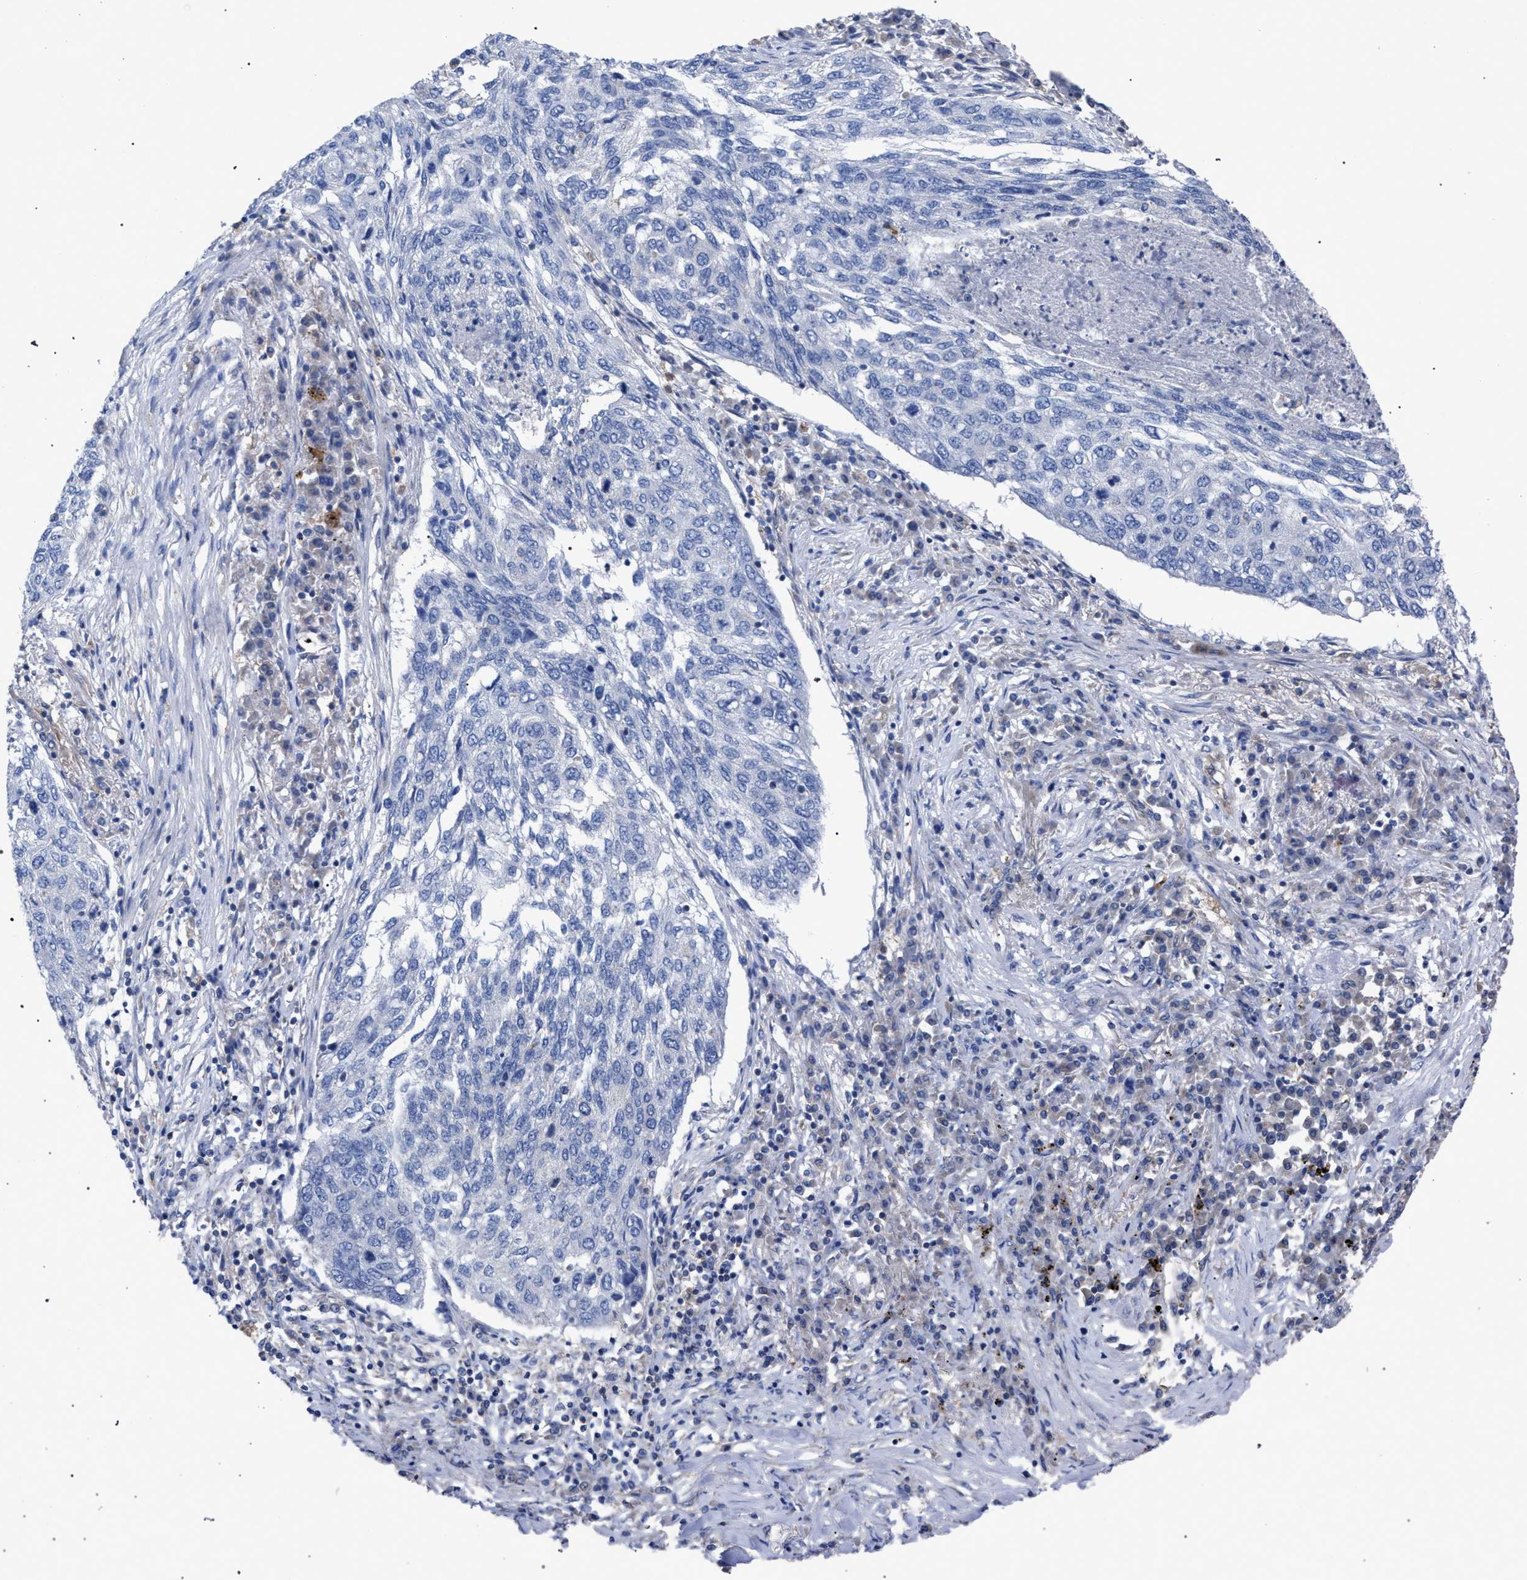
{"staining": {"intensity": "negative", "quantity": "none", "location": "none"}, "tissue": "lung cancer", "cell_type": "Tumor cells", "image_type": "cancer", "snomed": [{"axis": "morphology", "description": "Squamous cell carcinoma, NOS"}, {"axis": "topography", "description": "Lung"}], "caption": "The histopathology image demonstrates no significant staining in tumor cells of lung cancer (squamous cell carcinoma). (Brightfield microscopy of DAB immunohistochemistry (IHC) at high magnification).", "gene": "GMPR", "patient": {"sex": "female", "age": 63}}